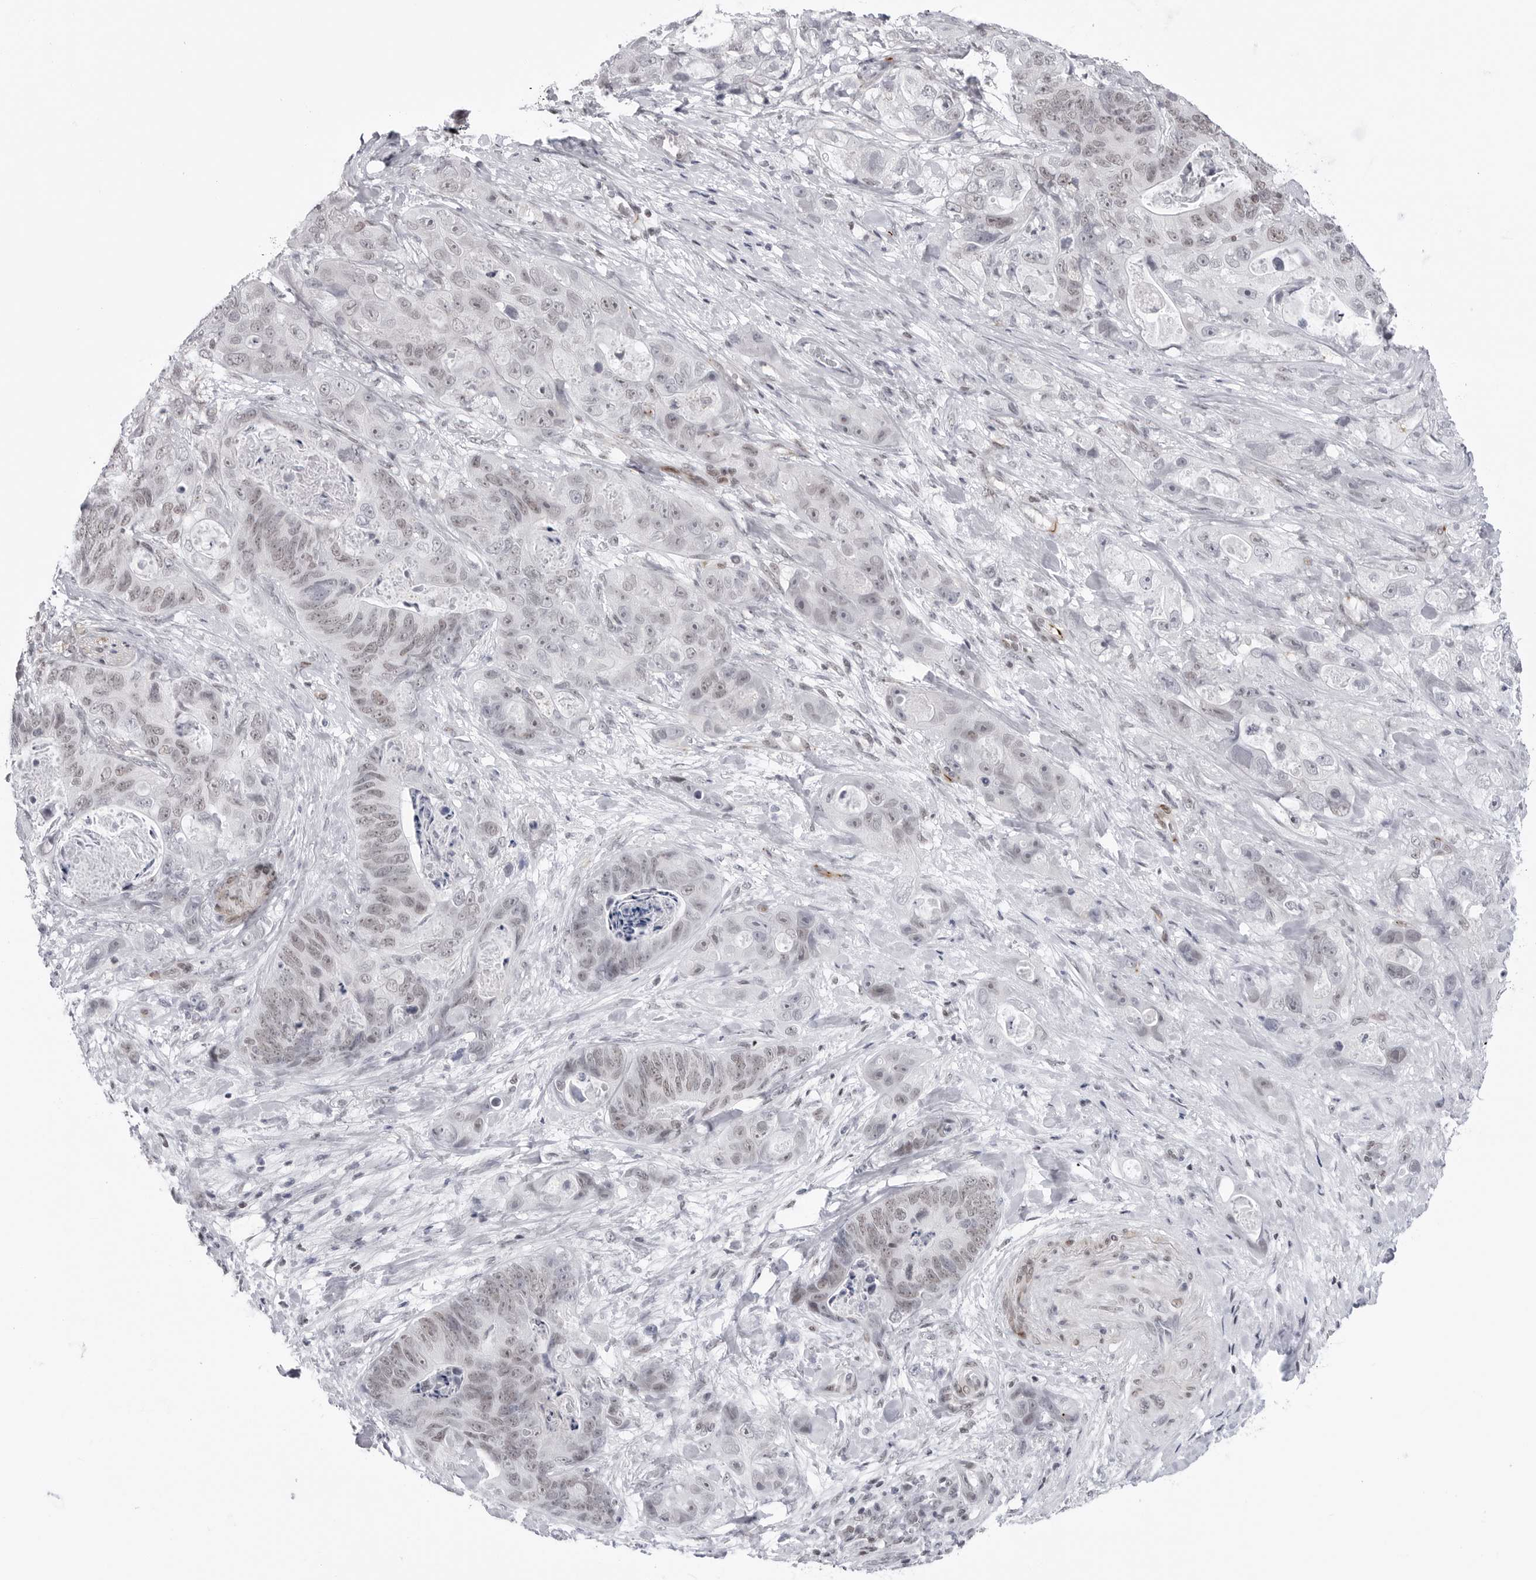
{"staining": {"intensity": "weak", "quantity": "25%-75%", "location": "nuclear"}, "tissue": "stomach cancer", "cell_type": "Tumor cells", "image_type": "cancer", "snomed": [{"axis": "morphology", "description": "Normal tissue, NOS"}, {"axis": "morphology", "description": "Adenocarcinoma, NOS"}, {"axis": "topography", "description": "Stomach"}], "caption": "Stomach adenocarcinoma stained with a brown dye shows weak nuclear positive staining in about 25%-75% of tumor cells.", "gene": "TRIM66", "patient": {"sex": "female", "age": 89}}